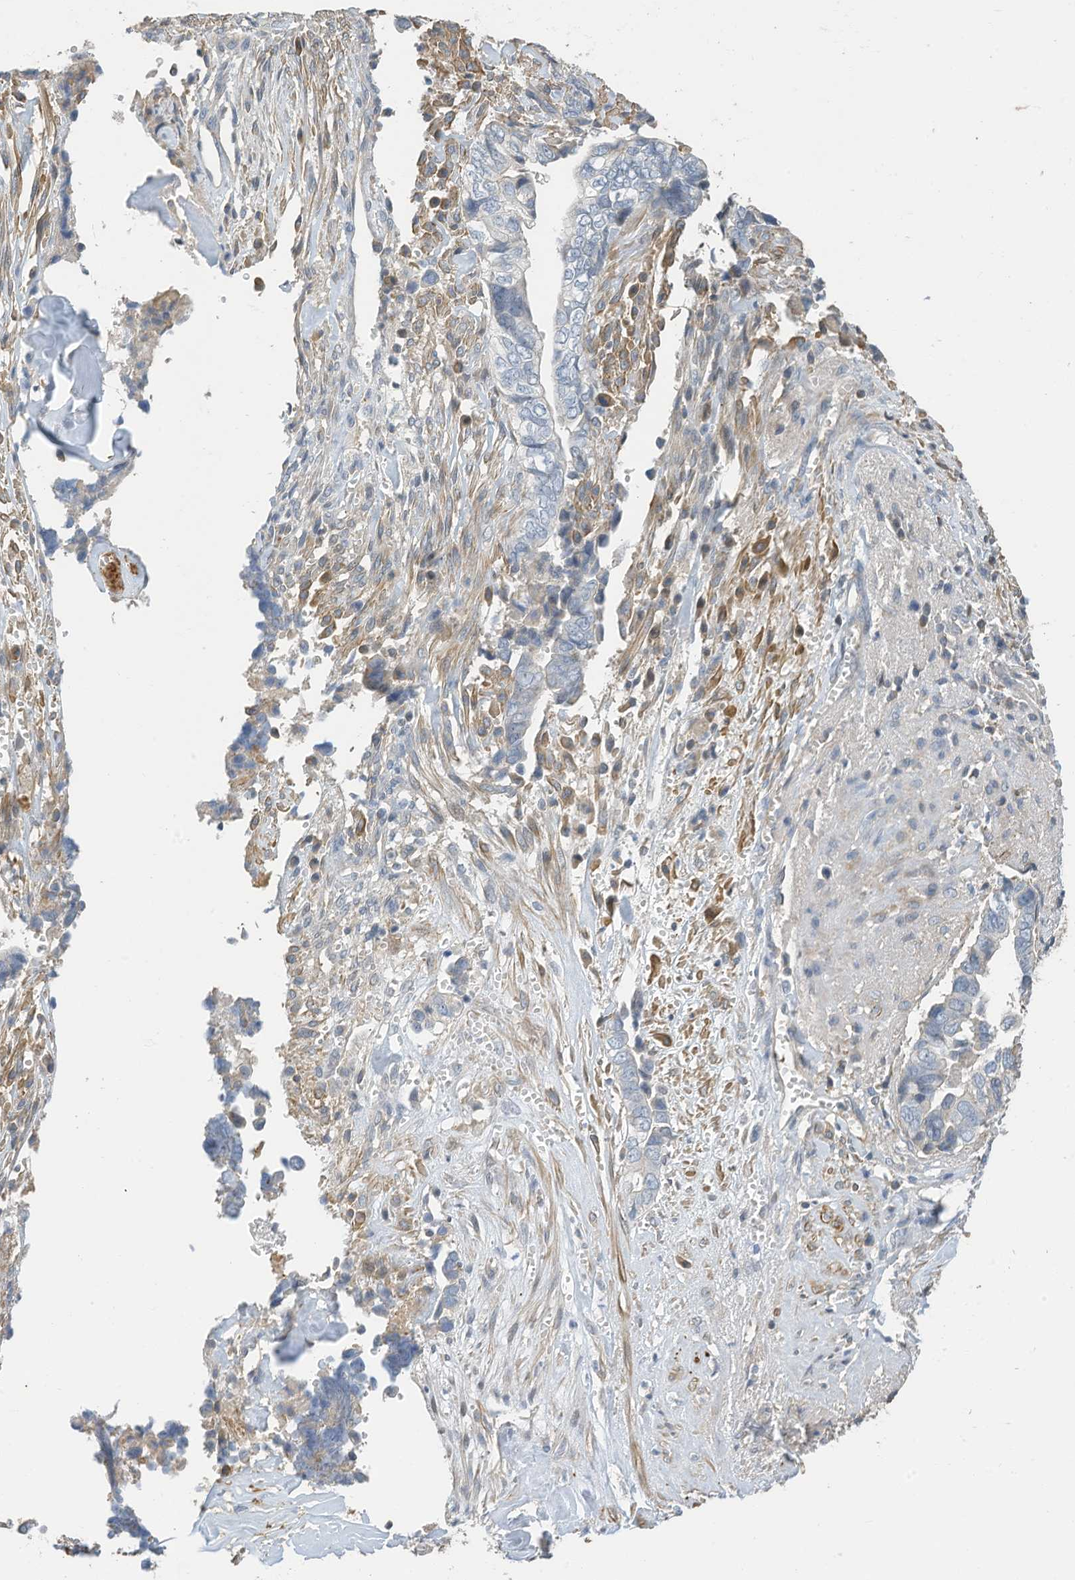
{"staining": {"intensity": "negative", "quantity": "none", "location": "none"}, "tissue": "liver cancer", "cell_type": "Tumor cells", "image_type": "cancer", "snomed": [{"axis": "morphology", "description": "Cholangiocarcinoma"}, {"axis": "topography", "description": "Liver"}], "caption": "Histopathology image shows no significant protein positivity in tumor cells of liver cancer. Brightfield microscopy of immunohistochemistry stained with DAB (brown) and hematoxylin (blue), captured at high magnification.", "gene": "SLFN14", "patient": {"sex": "female", "age": 79}}